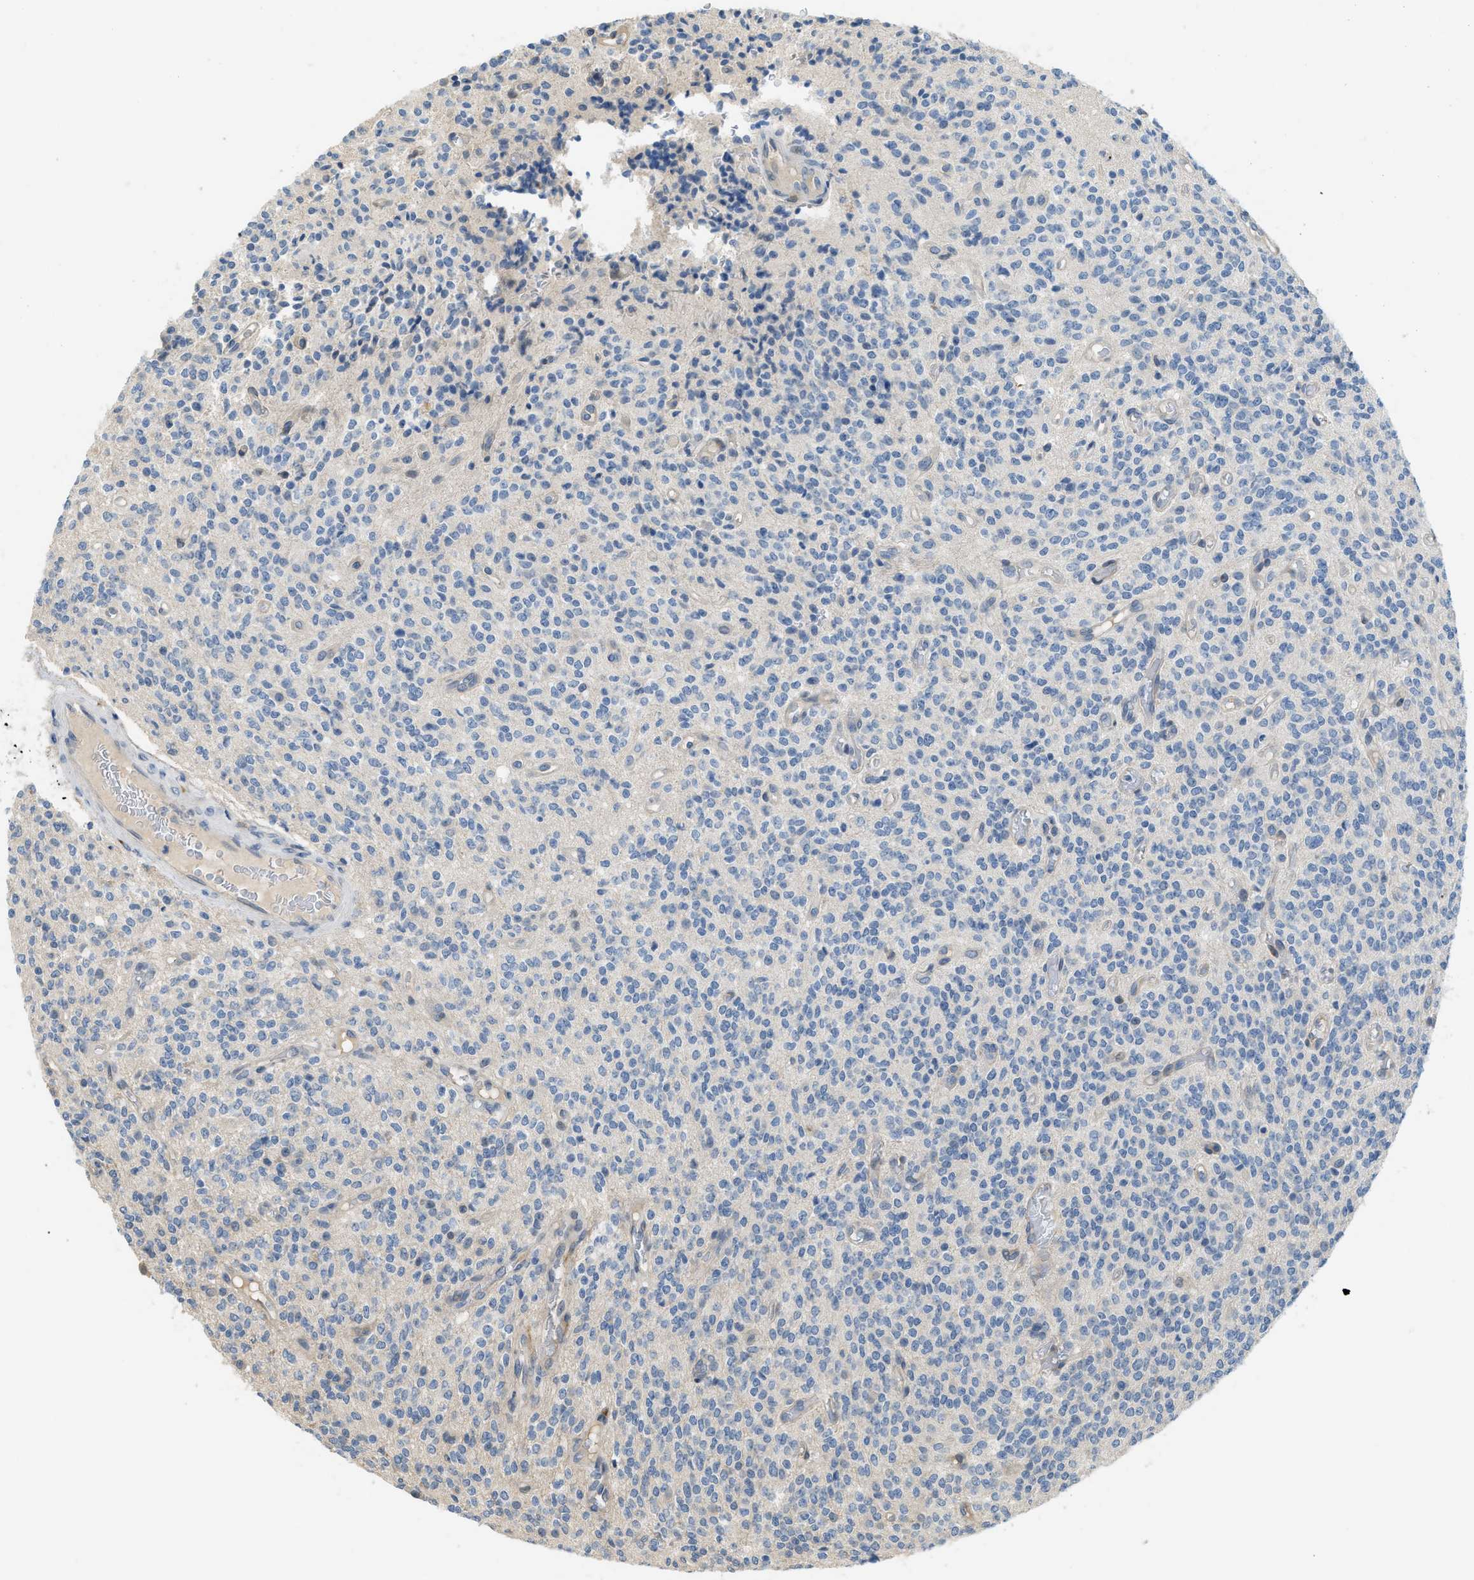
{"staining": {"intensity": "negative", "quantity": "none", "location": "none"}, "tissue": "glioma", "cell_type": "Tumor cells", "image_type": "cancer", "snomed": [{"axis": "morphology", "description": "Glioma, malignant, High grade"}, {"axis": "topography", "description": "Brain"}], "caption": "Tumor cells are negative for brown protein staining in high-grade glioma (malignant). Nuclei are stained in blue.", "gene": "TMEM154", "patient": {"sex": "male", "age": 68}}